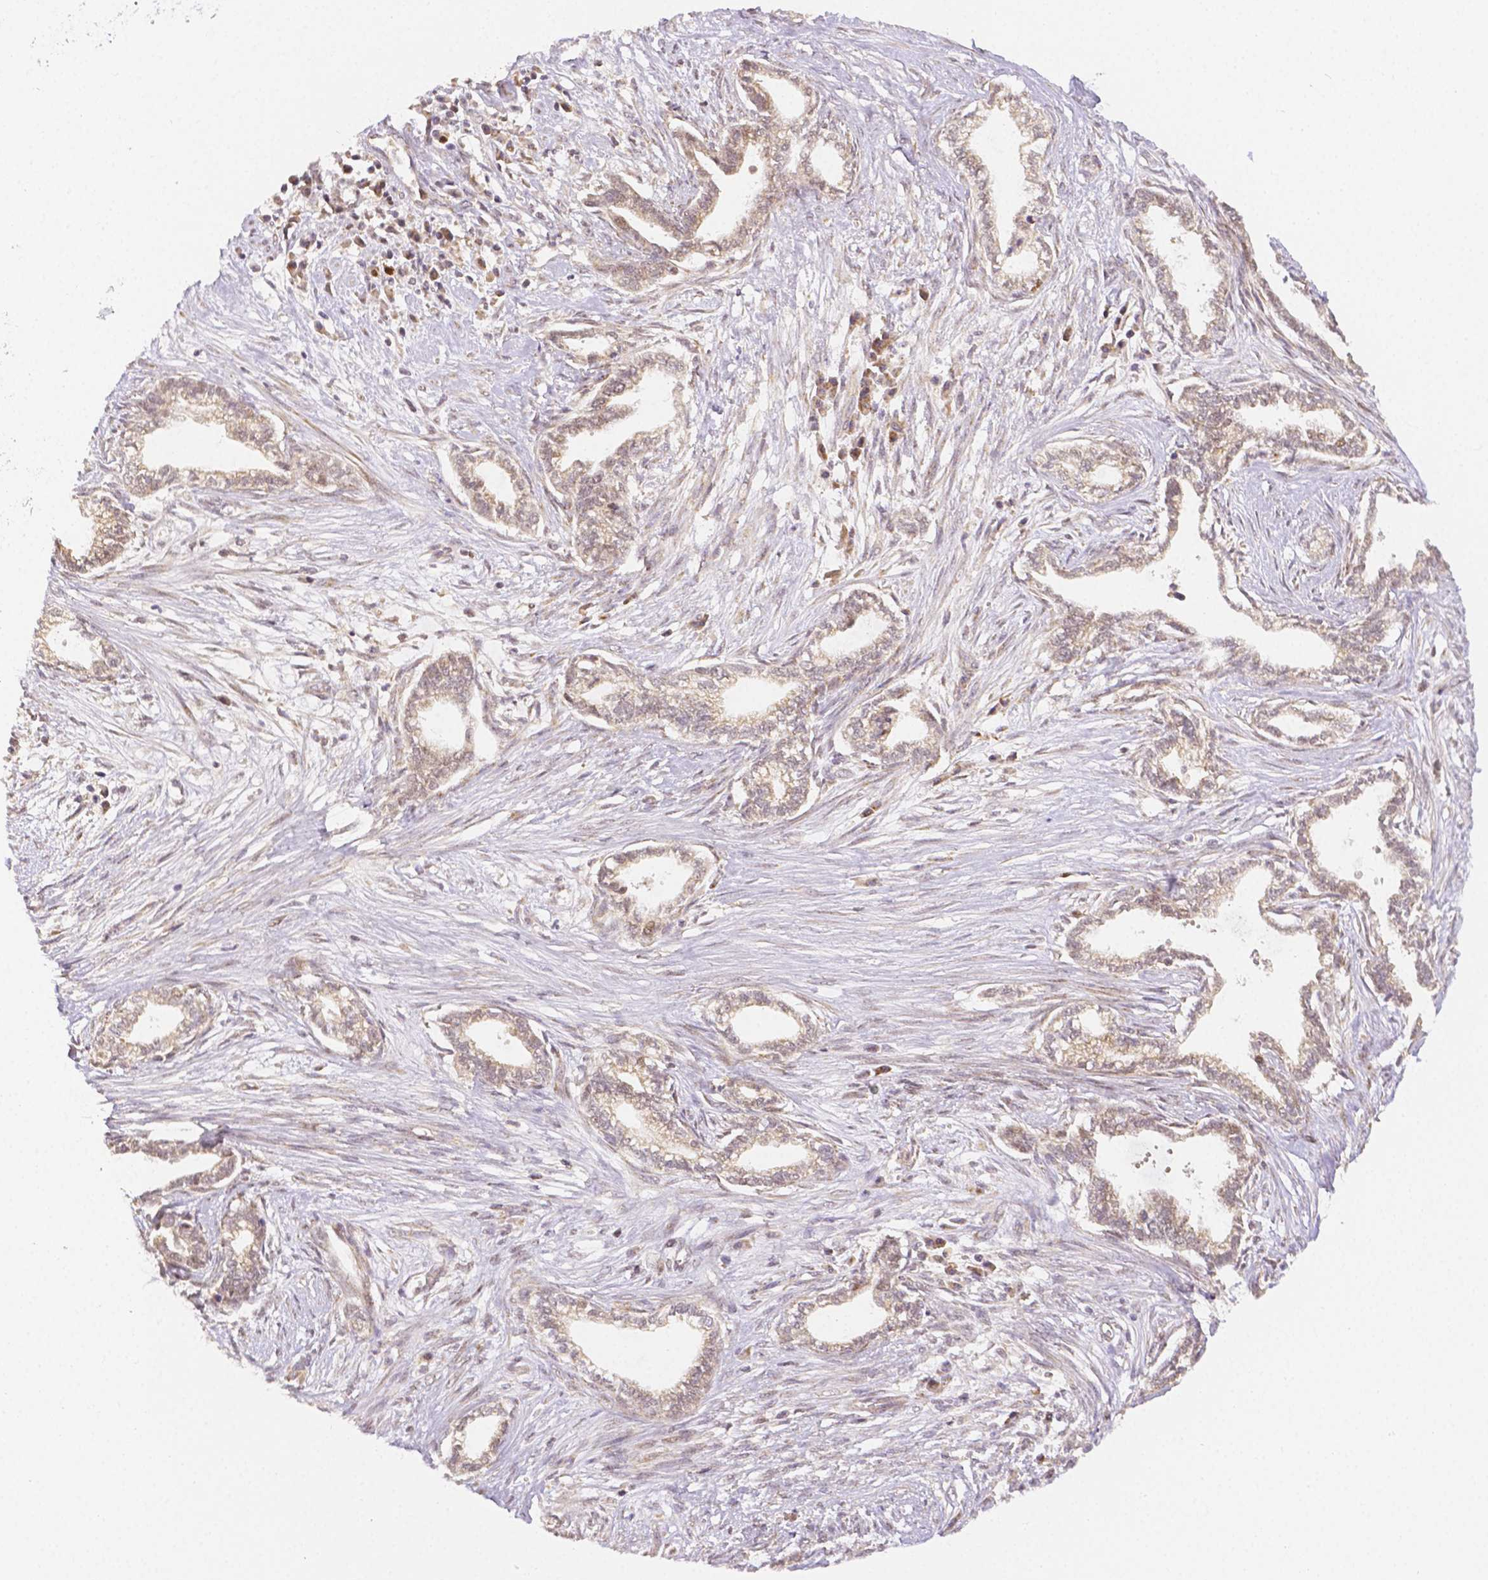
{"staining": {"intensity": "weak", "quantity": "25%-75%", "location": "cytoplasmic/membranous,nuclear"}, "tissue": "cervical cancer", "cell_type": "Tumor cells", "image_type": "cancer", "snomed": [{"axis": "morphology", "description": "Adenocarcinoma, NOS"}, {"axis": "topography", "description": "Cervix"}], "caption": "A photomicrograph of human cervical adenocarcinoma stained for a protein displays weak cytoplasmic/membranous and nuclear brown staining in tumor cells. Immunohistochemistry (ihc) stains the protein in brown and the nuclei are stained blue.", "gene": "RHOT1", "patient": {"sex": "female", "age": 62}}